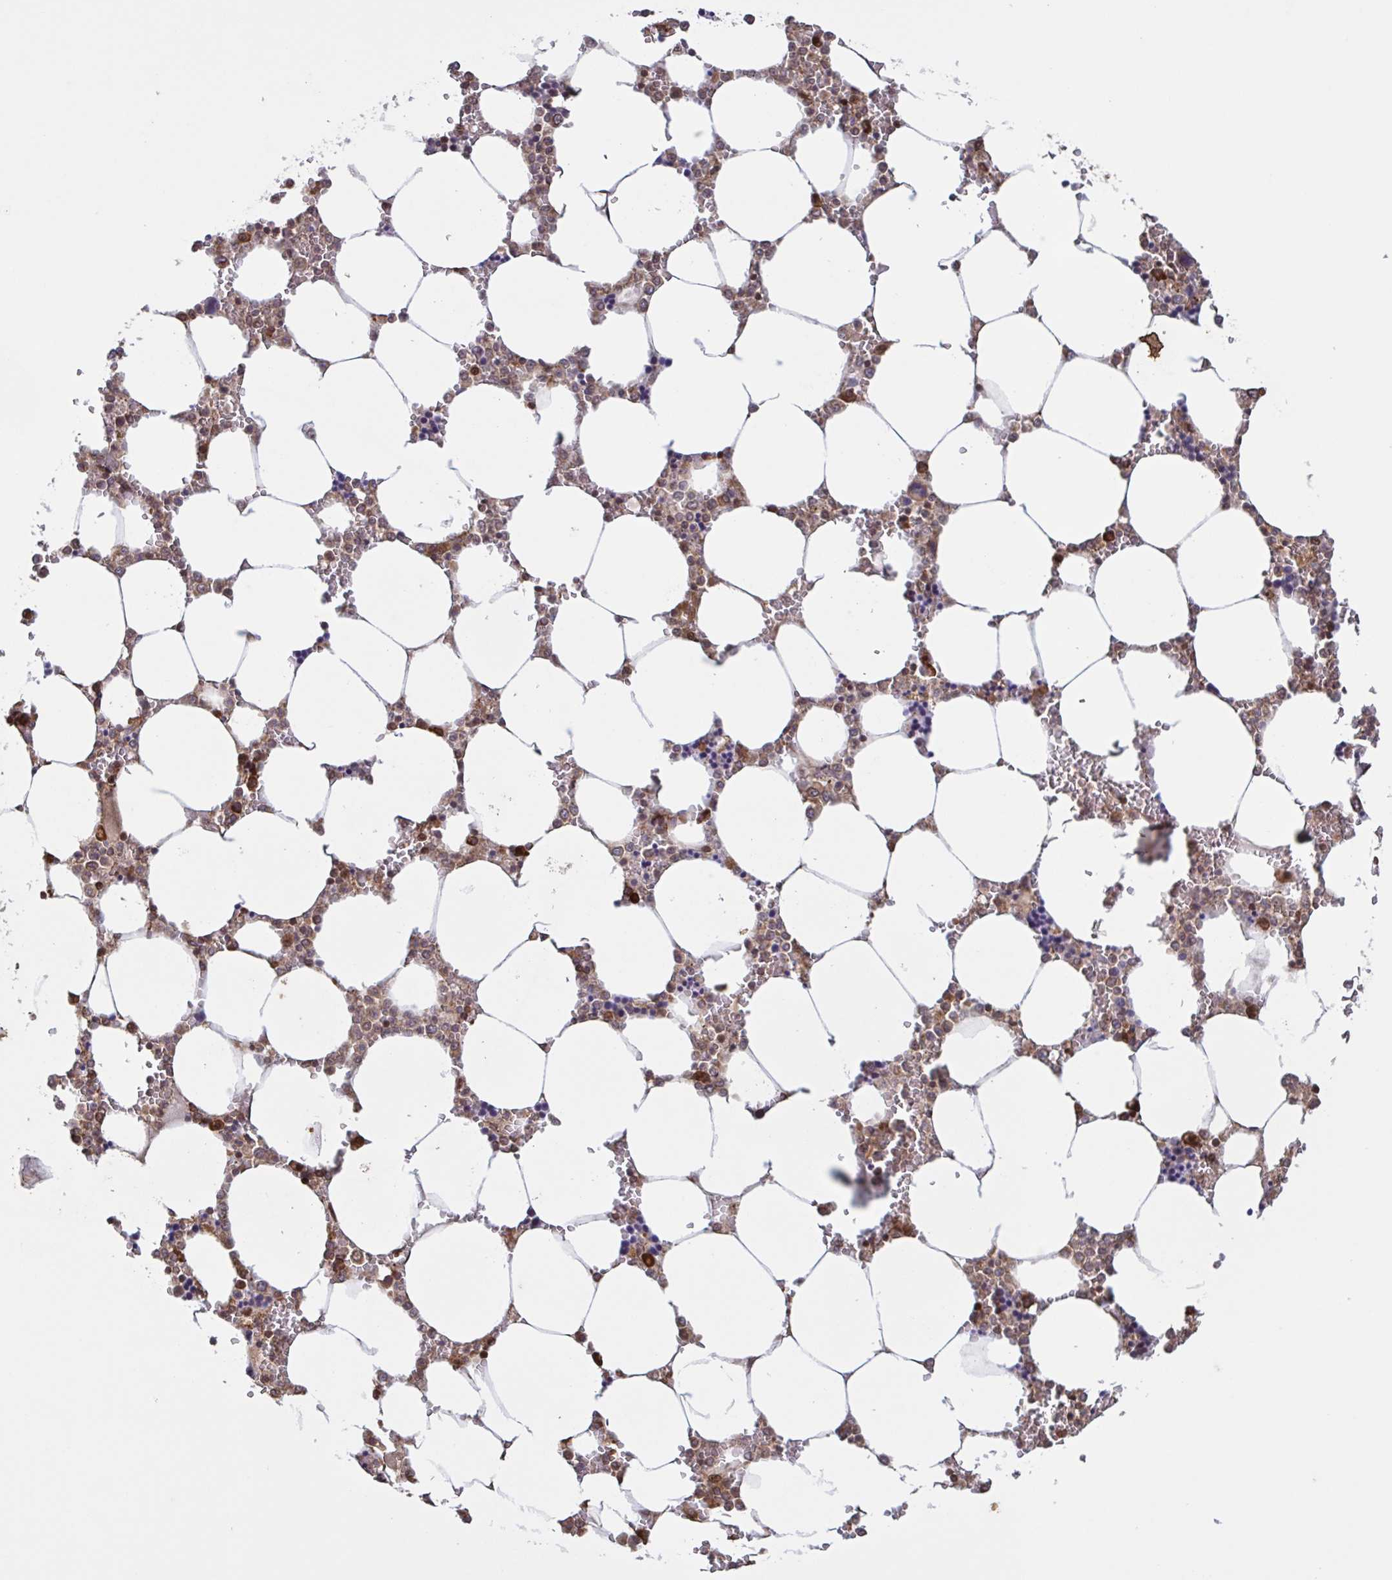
{"staining": {"intensity": "moderate", "quantity": "<25%", "location": "cytoplasmic/membranous,nuclear"}, "tissue": "bone marrow", "cell_type": "Hematopoietic cells", "image_type": "normal", "snomed": [{"axis": "morphology", "description": "Normal tissue, NOS"}, {"axis": "topography", "description": "Bone marrow"}], "caption": "The immunohistochemical stain highlights moderate cytoplasmic/membranous,nuclear positivity in hematopoietic cells of normal bone marrow. (Brightfield microscopy of DAB IHC at high magnification).", "gene": "SEC63", "patient": {"sex": "male", "age": 64}}